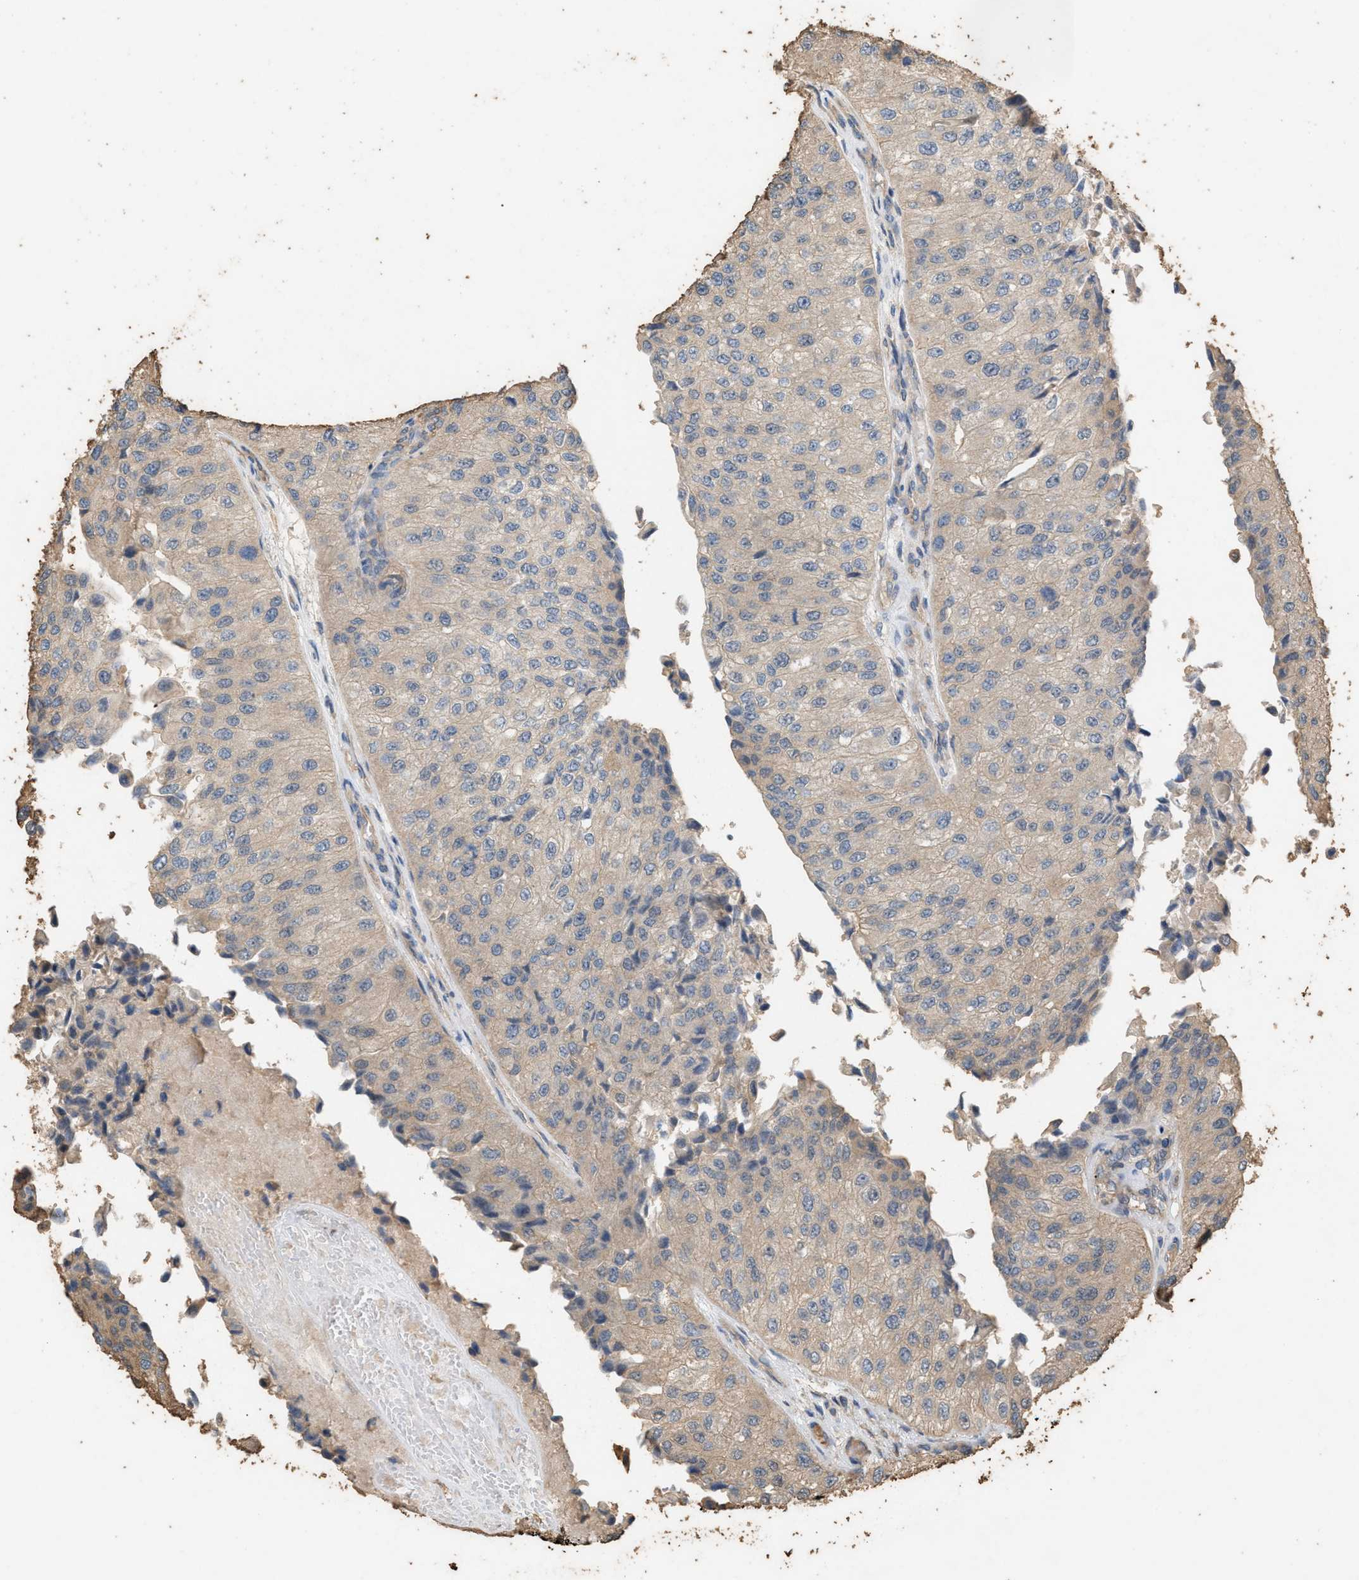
{"staining": {"intensity": "weak", "quantity": "<25%", "location": "cytoplasmic/membranous"}, "tissue": "urothelial cancer", "cell_type": "Tumor cells", "image_type": "cancer", "snomed": [{"axis": "morphology", "description": "Urothelial carcinoma, High grade"}, {"axis": "topography", "description": "Kidney"}, {"axis": "topography", "description": "Urinary bladder"}], "caption": "High-grade urothelial carcinoma was stained to show a protein in brown. There is no significant positivity in tumor cells.", "gene": "DCAF7", "patient": {"sex": "male", "age": 77}}